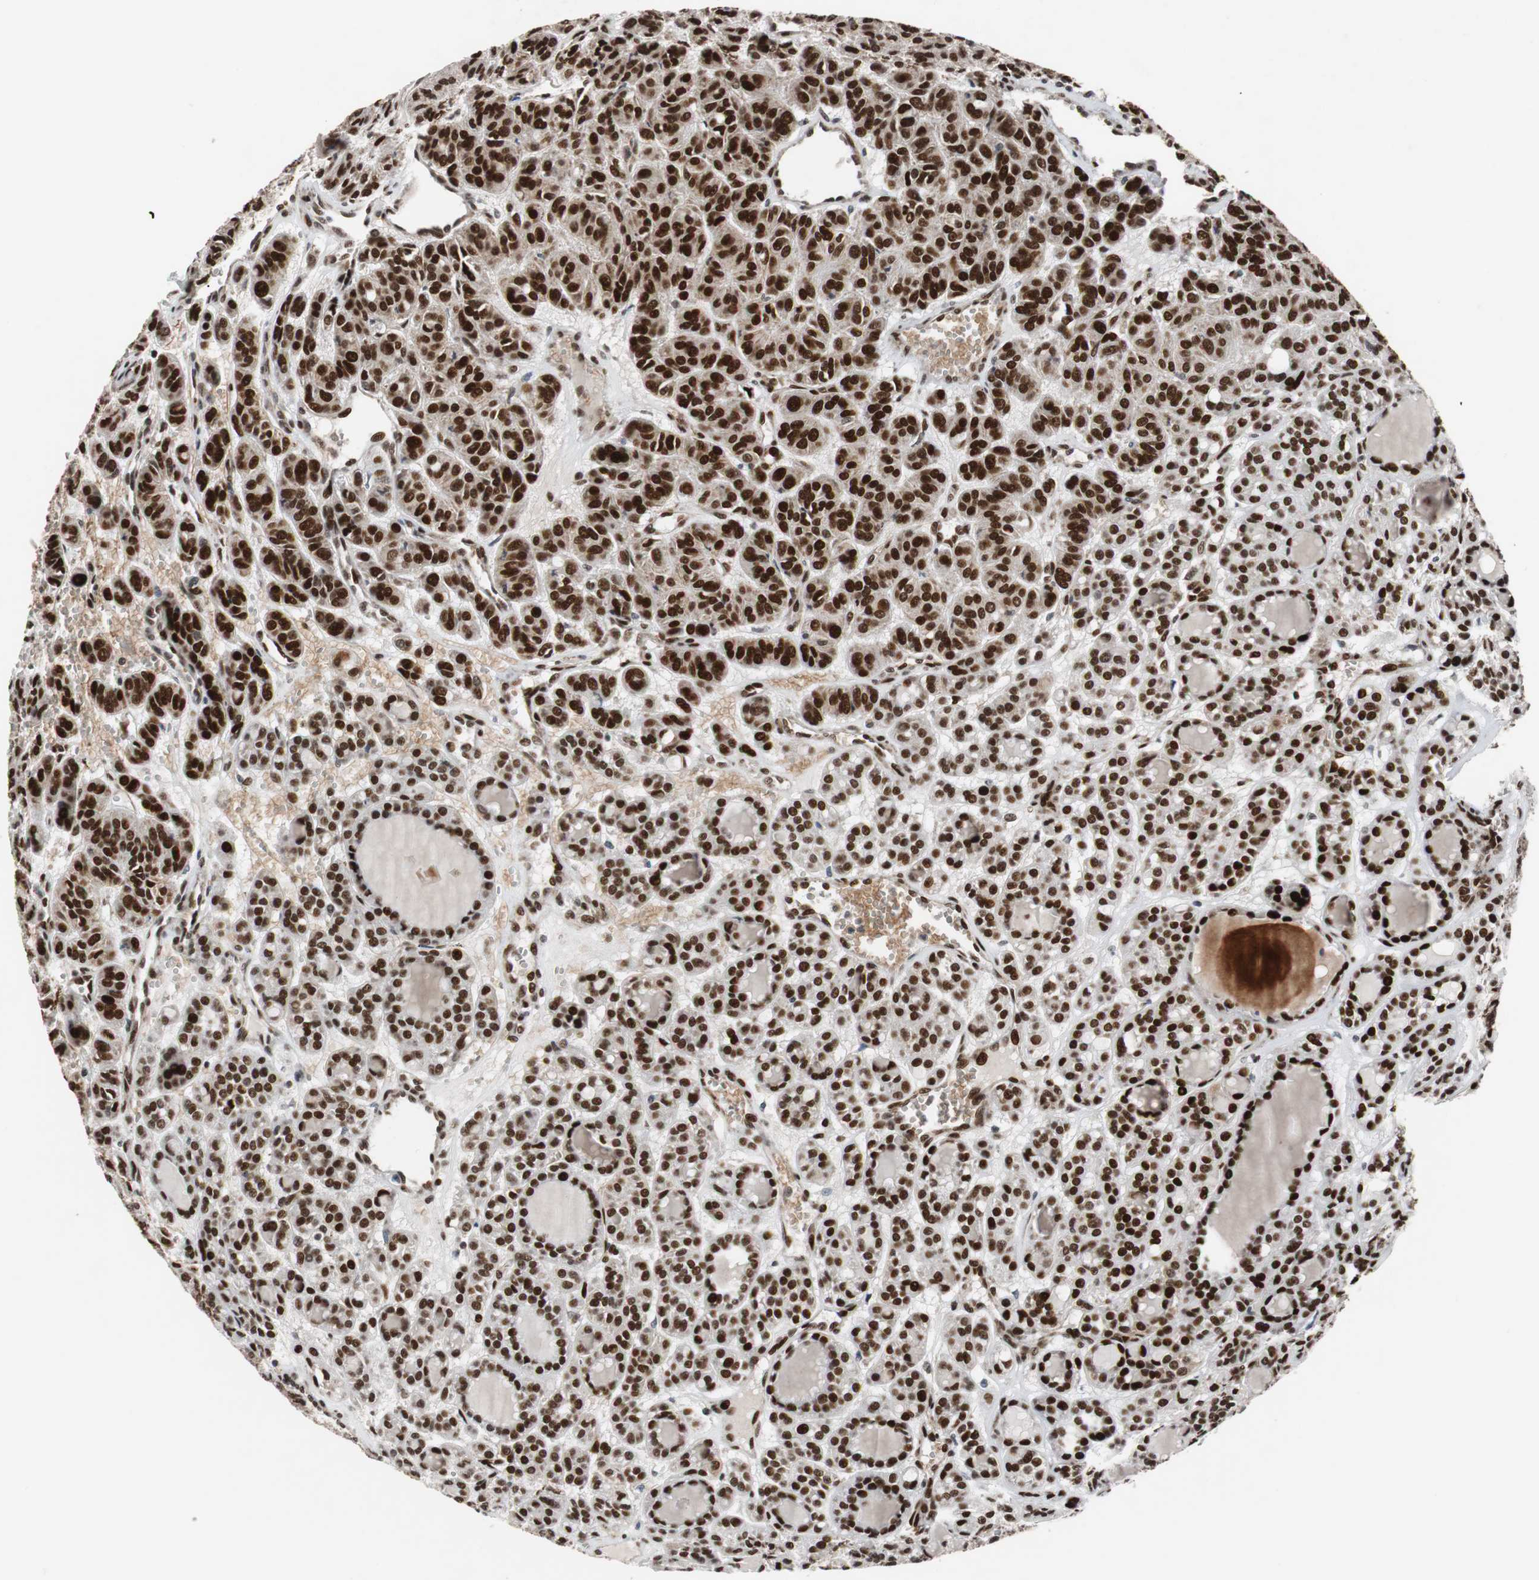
{"staining": {"intensity": "strong", "quantity": ">75%", "location": "nuclear"}, "tissue": "thyroid cancer", "cell_type": "Tumor cells", "image_type": "cancer", "snomed": [{"axis": "morphology", "description": "Follicular adenoma carcinoma, NOS"}, {"axis": "topography", "description": "Thyroid gland"}], "caption": "Strong nuclear expression for a protein is present in approximately >75% of tumor cells of thyroid cancer (follicular adenoma carcinoma) using immunohistochemistry.", "gene": "NBL1", "patient": {"sex": "female", "age": 71}}